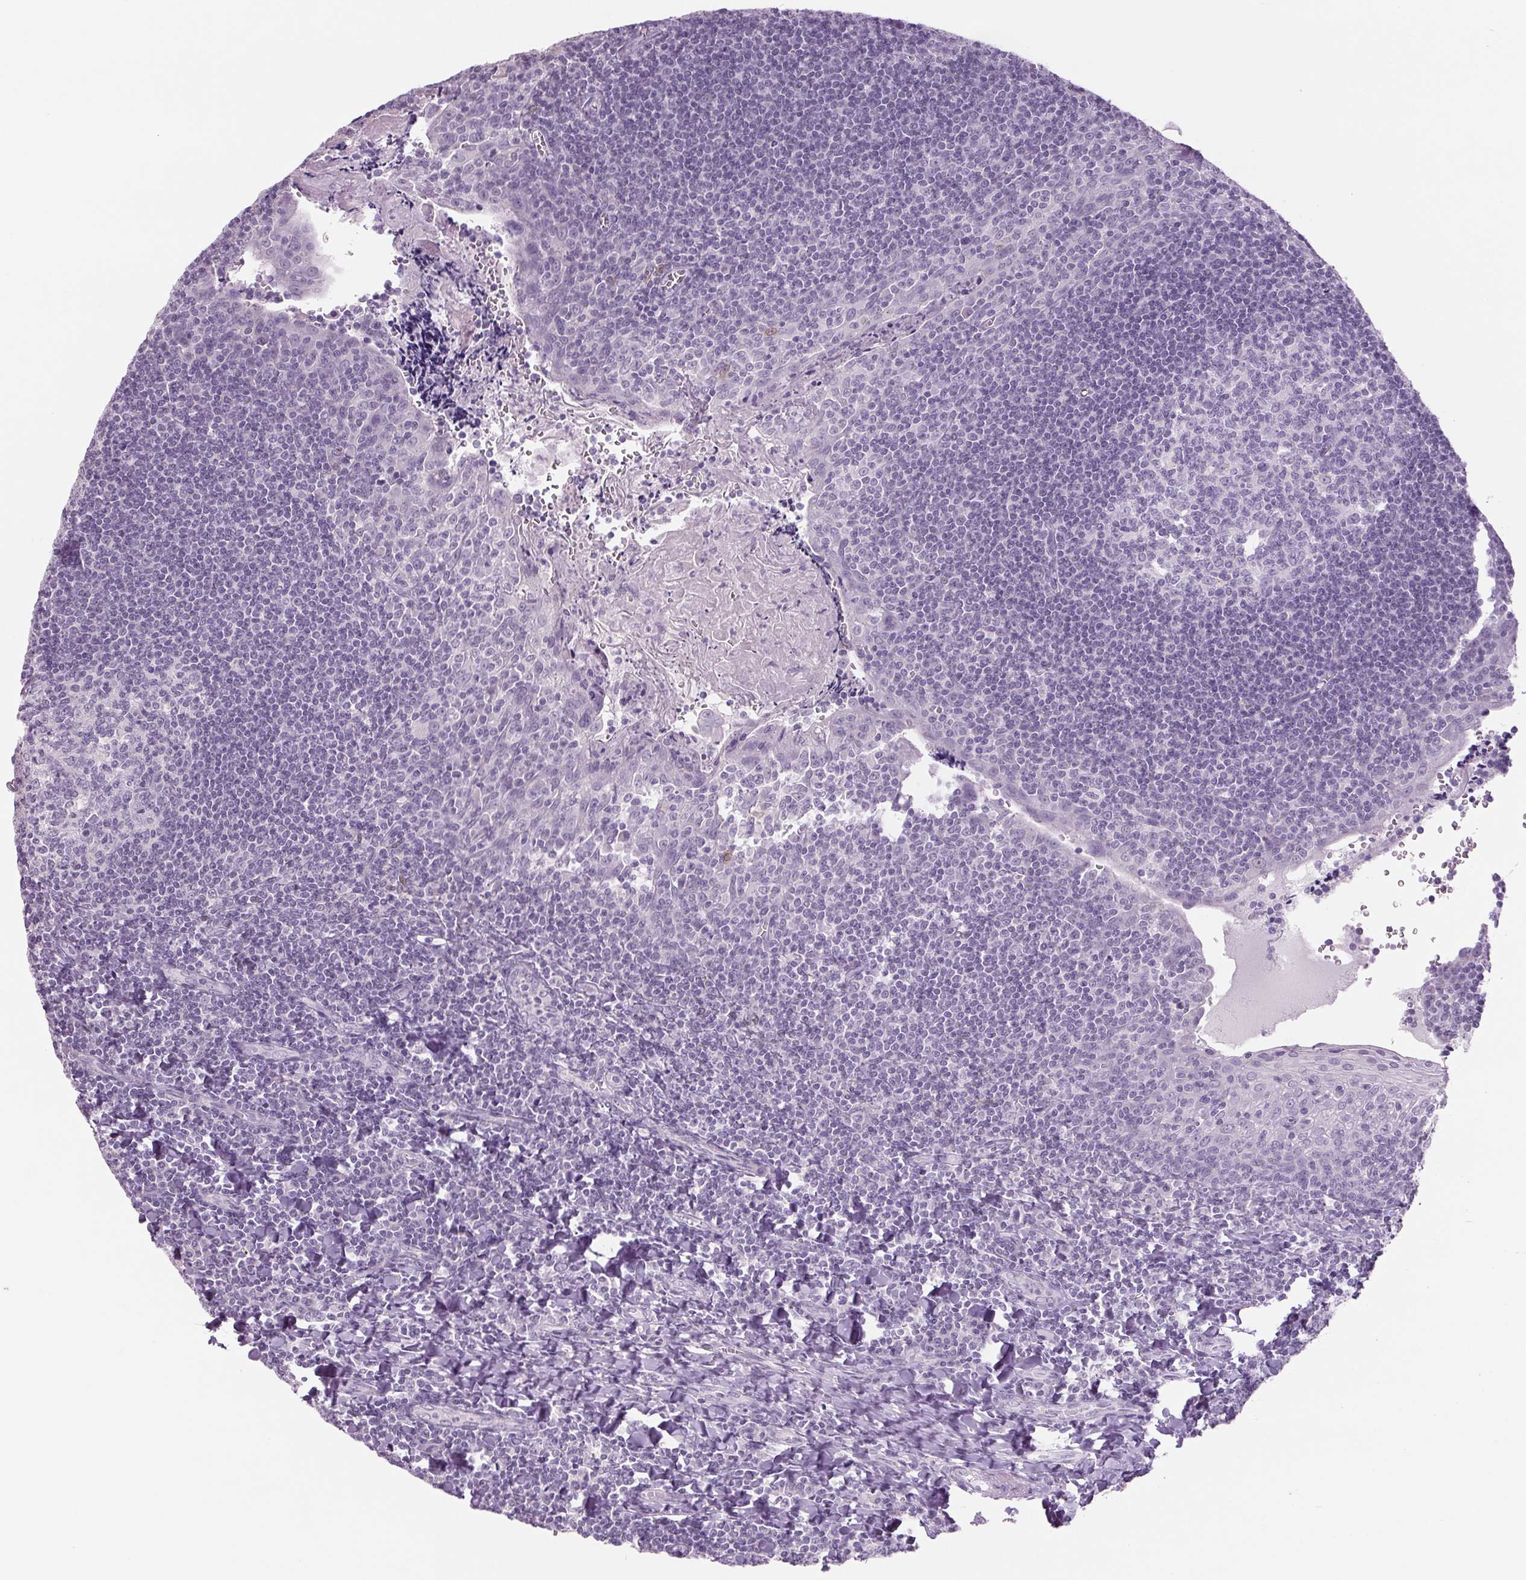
{"staining": {"intensity": "negative", "quantity": "none", "location": "none"}, "tissue": "tonsil", "cell_type": "Germinal center cells", "image_type": "normal", "snomed": [{"axis": "morphology", "description": "Normal tissue, NOS"}, {"axis": "morphology", "description": "Inflammation, NOS"}, {"axis": "topography", "description": "Tonsil"}], "caption": "DAB (3,3'-diaminobenzidine) immunohistochemical staining of benign human tonsil shows no significant expression in germinal center cells. (DAB IHC visualized using brightfield microscopy, high magnification).", "gene": "PPP1R1A", "patient": {"sex": "female", "age": 31}}